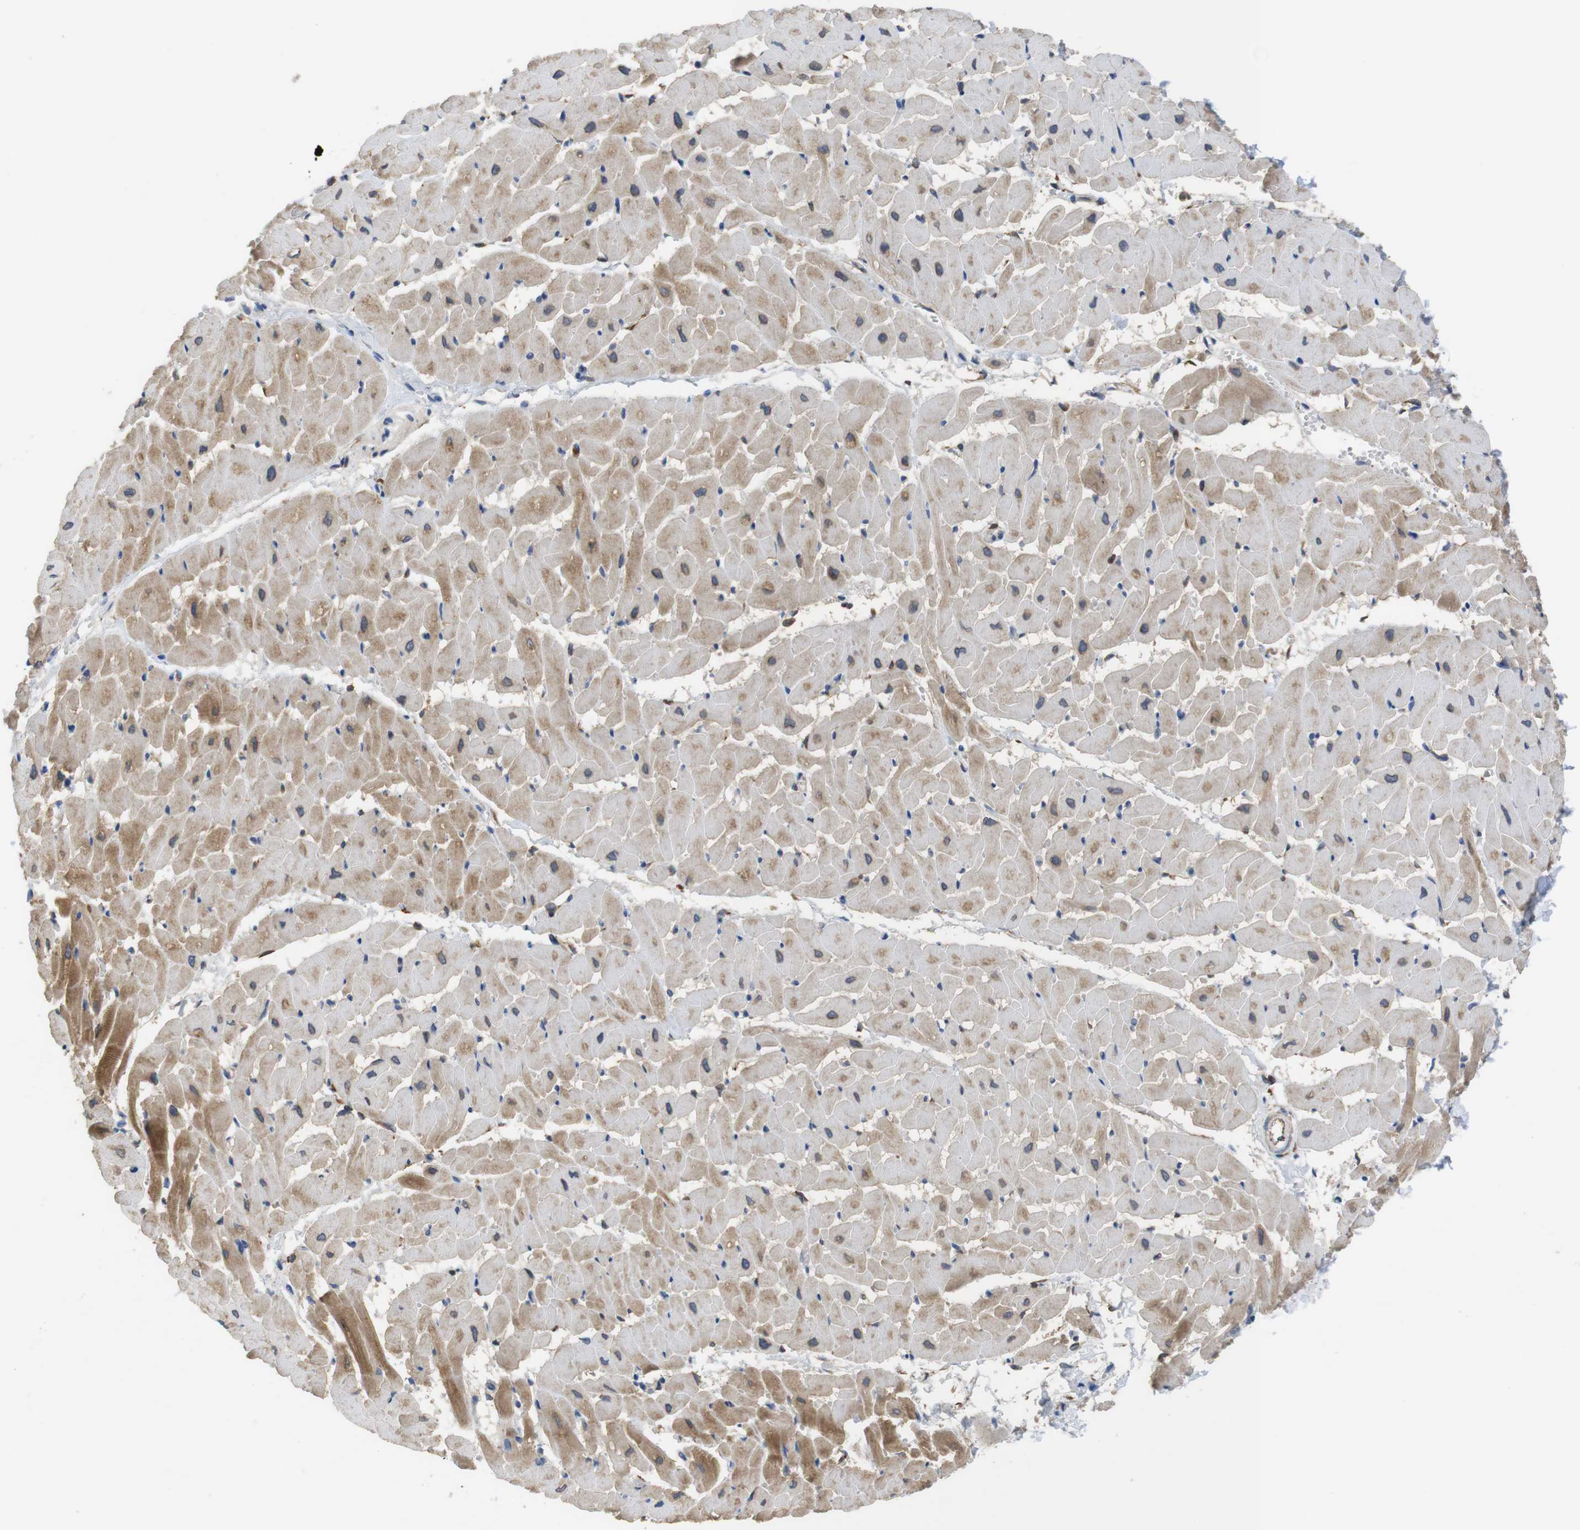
{"staining": {"intensity": "moderate", "quantity": "25%-75%", "location": "cytoplasmic/membranous"}, "tissue": "heart muscle", "cell_type": "Cardiomyocytes", "image_type": "normal", "snomed": [{"axis": "morphology", "description": "Normal tissue, NOS"}, {"axis": "topography", "description": "Heart"}], "caption": "Moderate cytoplasmic/membranous protein positivity is seen in about 25%-75% of cardiomyocytes in heart muscle. The staining is performed using DAB brown chromogen to label protein expression. The nuclei are counter-stained blue using hematoxylin.", "gene": "ARL6IP5", "patient": {"sex": "female", "age": 19}}